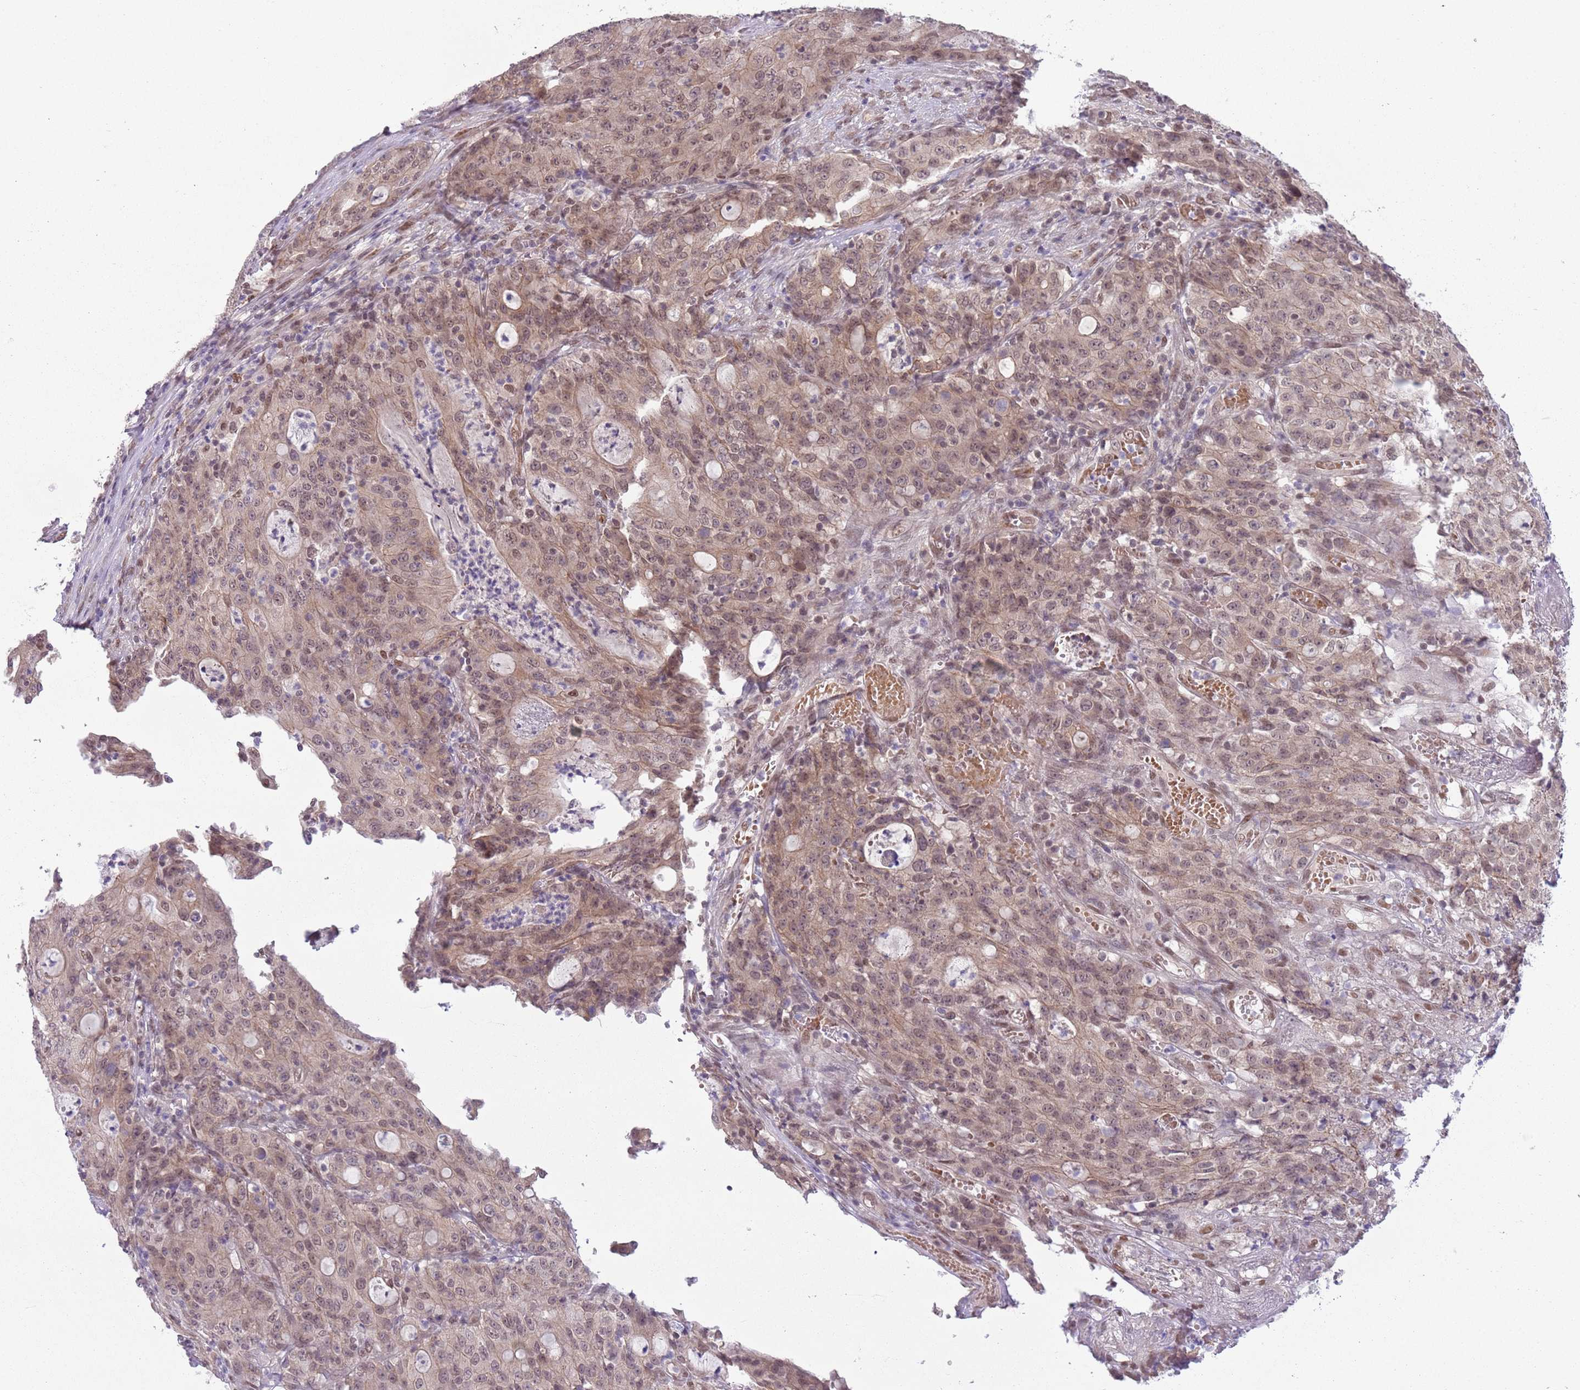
{"staining": {"intensity": "weak", "quantity": ">75%", "location": "cytoplasmic/membranous,nuclear"}, "tissue": "colorectal cancer", "cell_type": "Tumor cells", "image_type": "cancer", "snomed": [{"axis": "morphology", "description": "Adenocarcinoma, NOS"}, {"axis": "topography", "description": "Colon"}], "caption": "Colorectal cancer (adenocarcinoma) was stained to show a protein in brown. There is low levels of weak cytoplasmic/membranous and nuclear positivity in about >75% of tumor cells.", "gene": "TM2D1", "patient": {"sex": "male", "age": 83}}